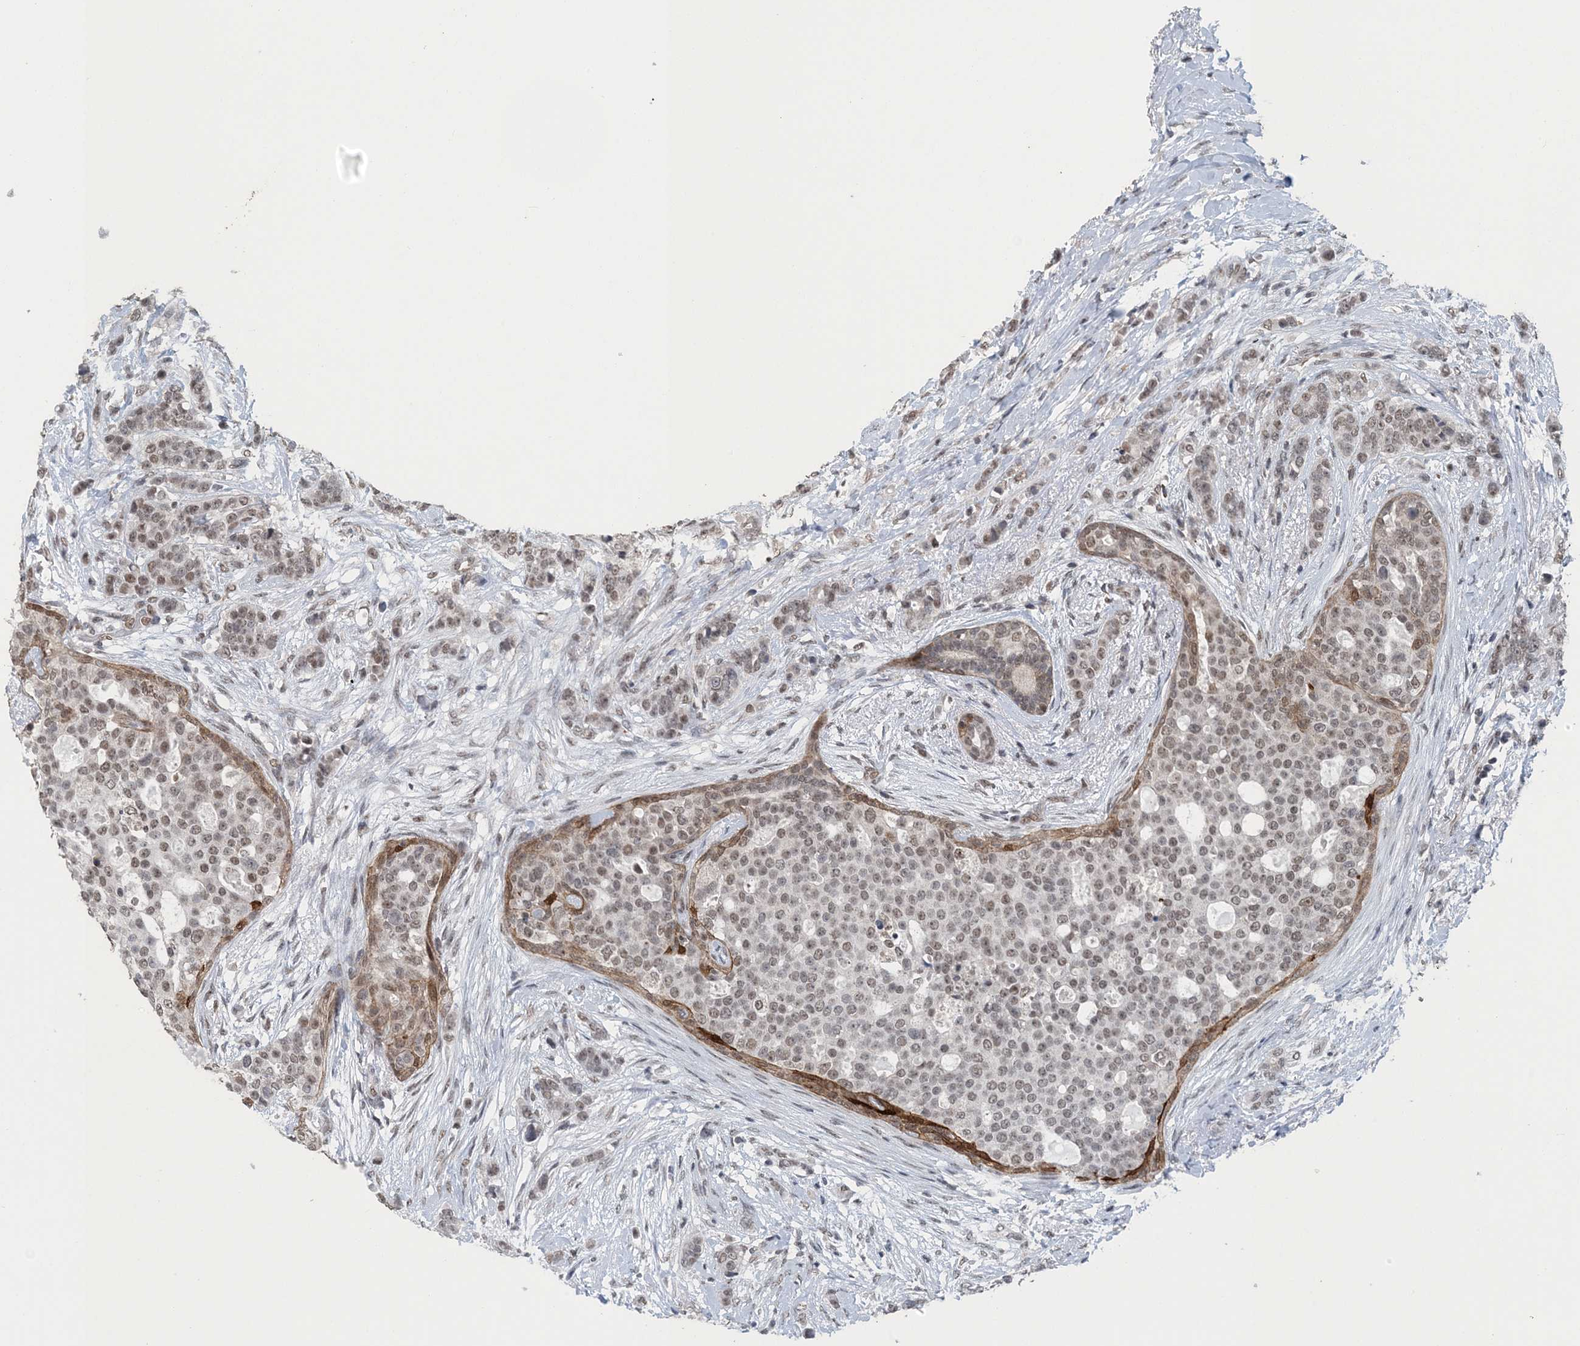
{"staining": {"intensity": "weak", "quantity": "25%-75%", "location": "nuclear"}, "tissue": "breast cancer", "cell_type": "Tumor cells", "image_type": "cancer", "snomed": [{"axis": "morphology", "description": "Lobular carcinoma"}, {"axis": "topography", "description": "Breast"}], "caption": "Protein expression analysis of human breast cancer (lobular carcinoma) reveals weak nuclear expression in about 25%-75% of tumor cells.", "gene": "MBD2", "patient": {"sex": "female", "age": 51}}